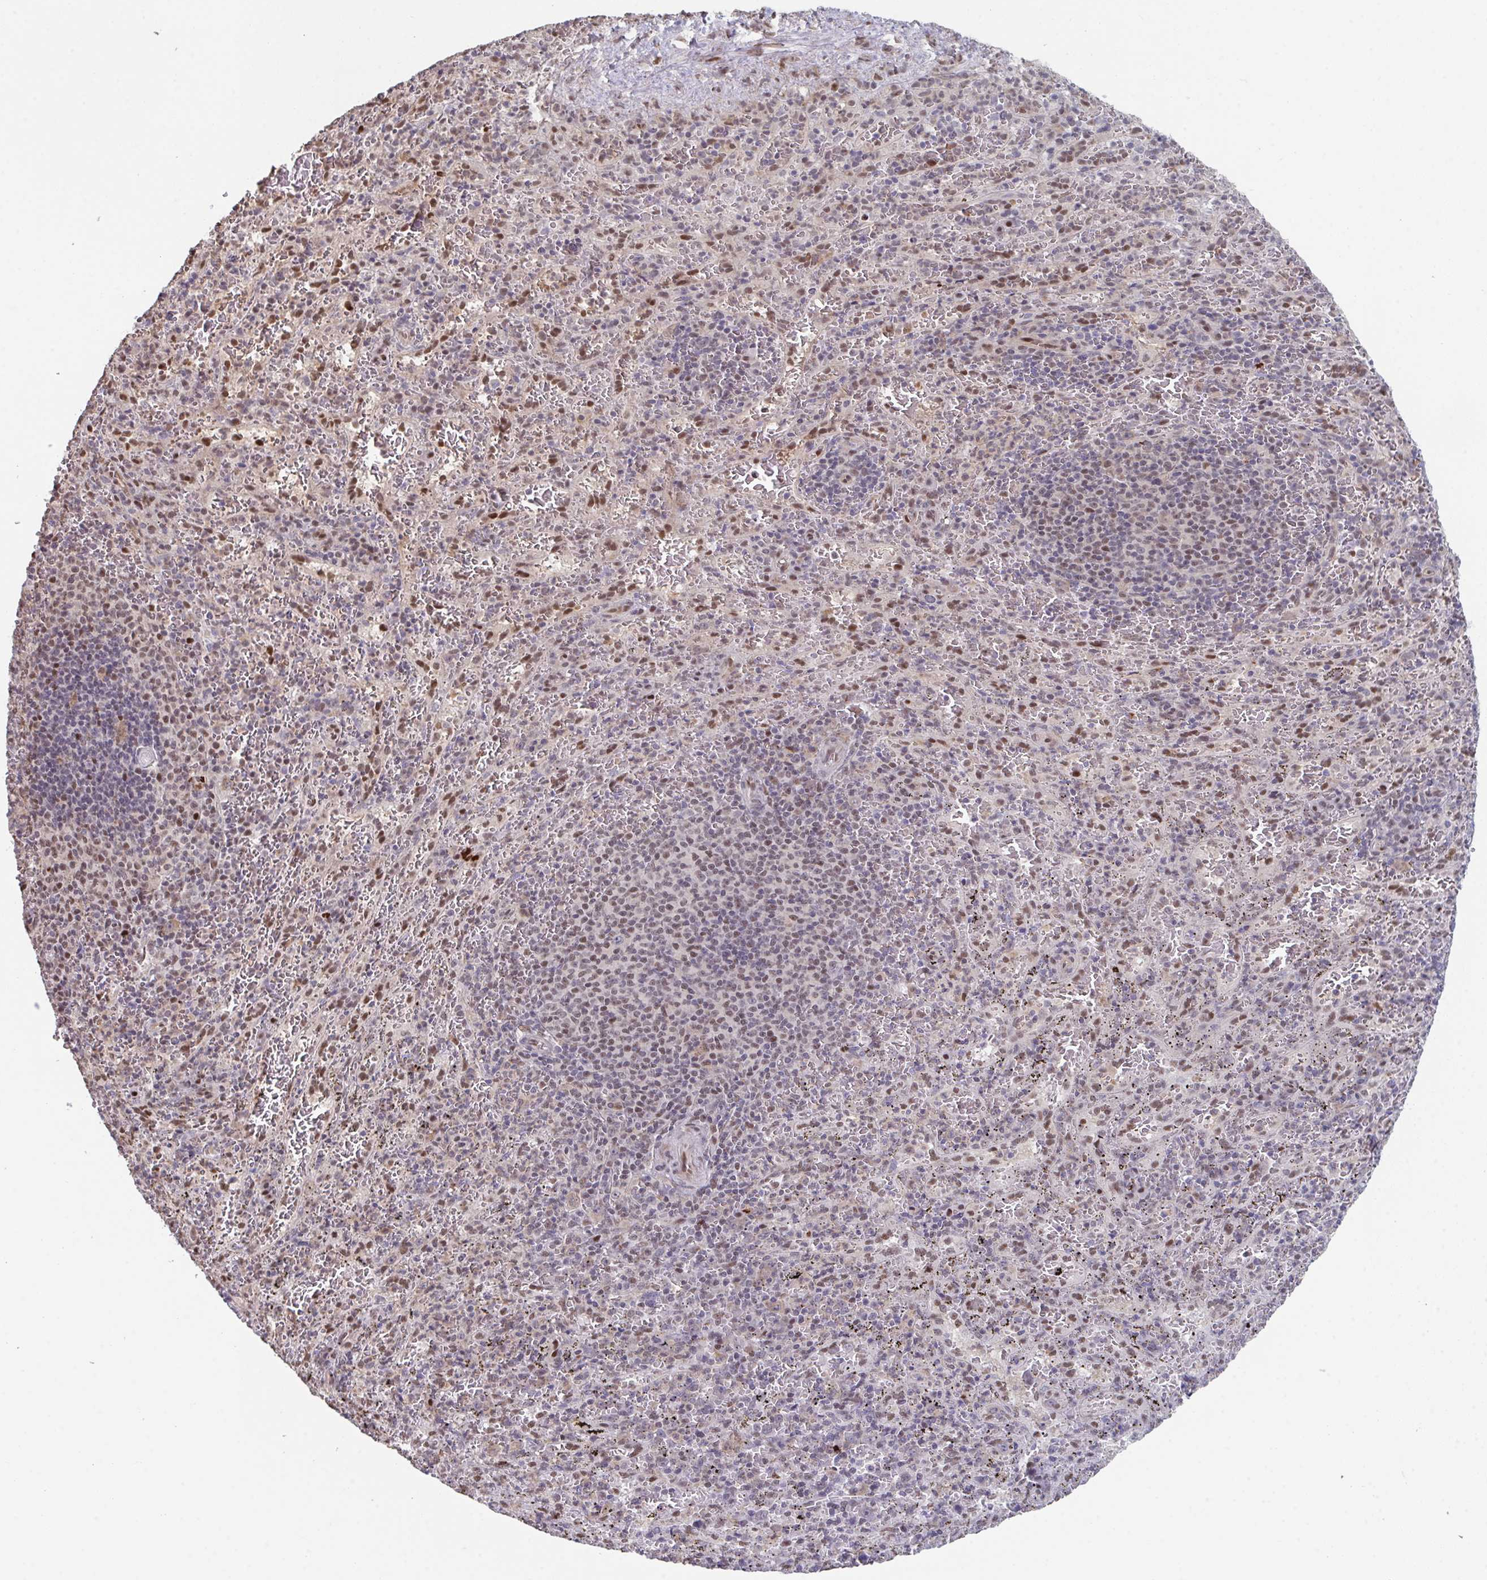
{"staining": {"intensity": "moderate", "quantity": "<25%", "location": "nuclear"}, "tissue": "spleen", "cell_type": "Cells in red pulp", "image_type": "normal", "snomed": [{"axis": "morphology", "description": "Normal tissue, NOS"}, {"axis": "topography", "description": "Spleen"}], "caption": "Spleen stained with immunohistochemistry shows moderate nuclear staining in approximately <25% of cells in red pulp. (Brightfield microscopy of DAB IHC at high magnification).", "gene": "ACD", "patient": {"sex": "male", "age": 57}}